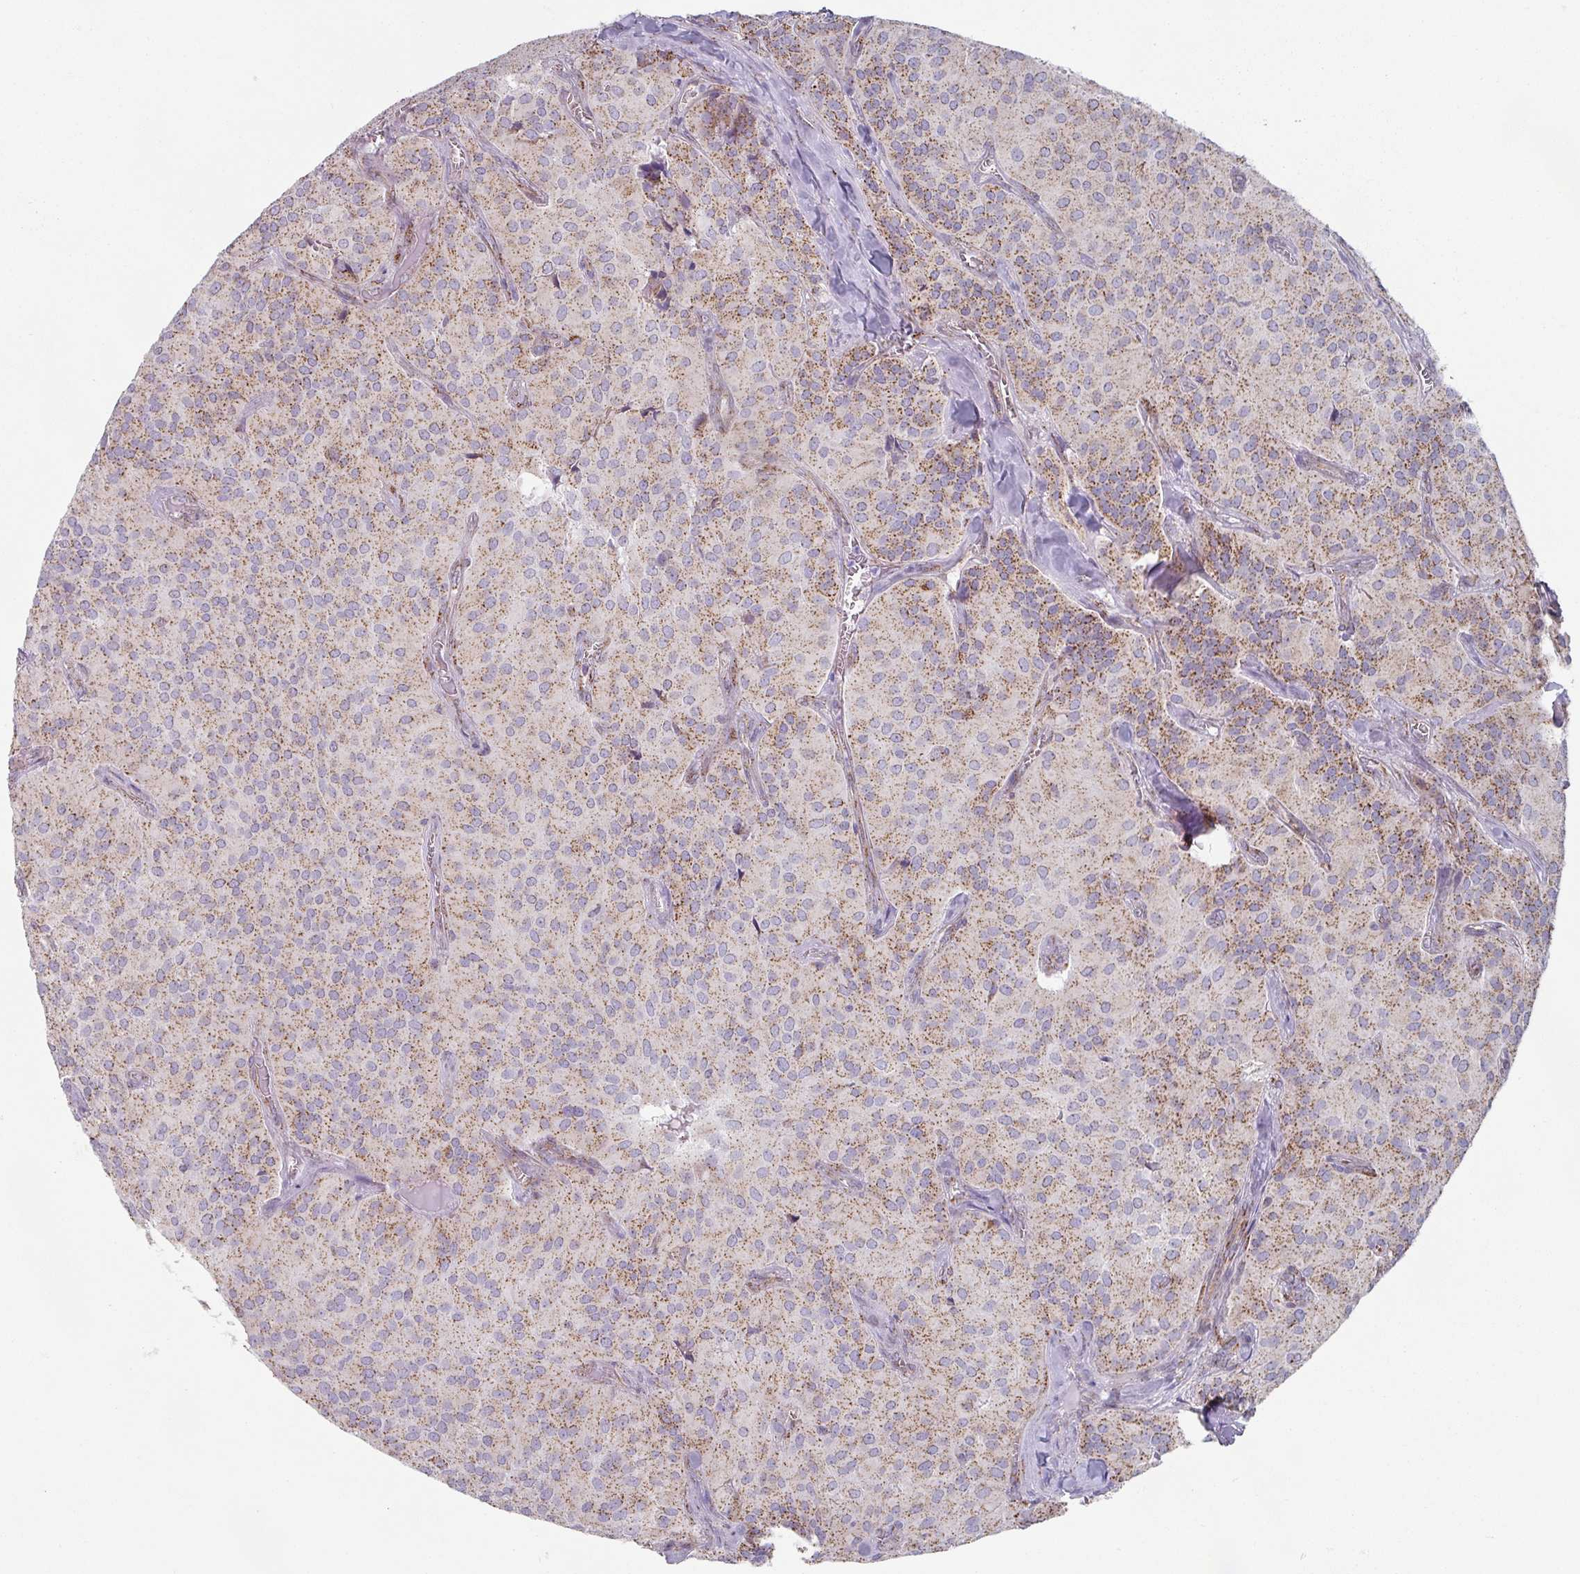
{"staining": {"intensity": "strong", "quantity": "25%-75%", "location": "cytoplasmic/membranous"}, "tissue": "glioma", "cell_type": "Tumor cells", "image_type": "cancer", "snomed": [{"axis": "morphology", "description": "Glioma, malignant, Low grade"}, {"axis": "topography", "description": "Brain"}], "caption": "Protein analysis of glioma tissue exhibits strong cytoplasmic/membranous positivity in about 25%-75% of tumor cells.", "gene": "CCDC85B", "patient": {"sex": "male", "age": 42}}